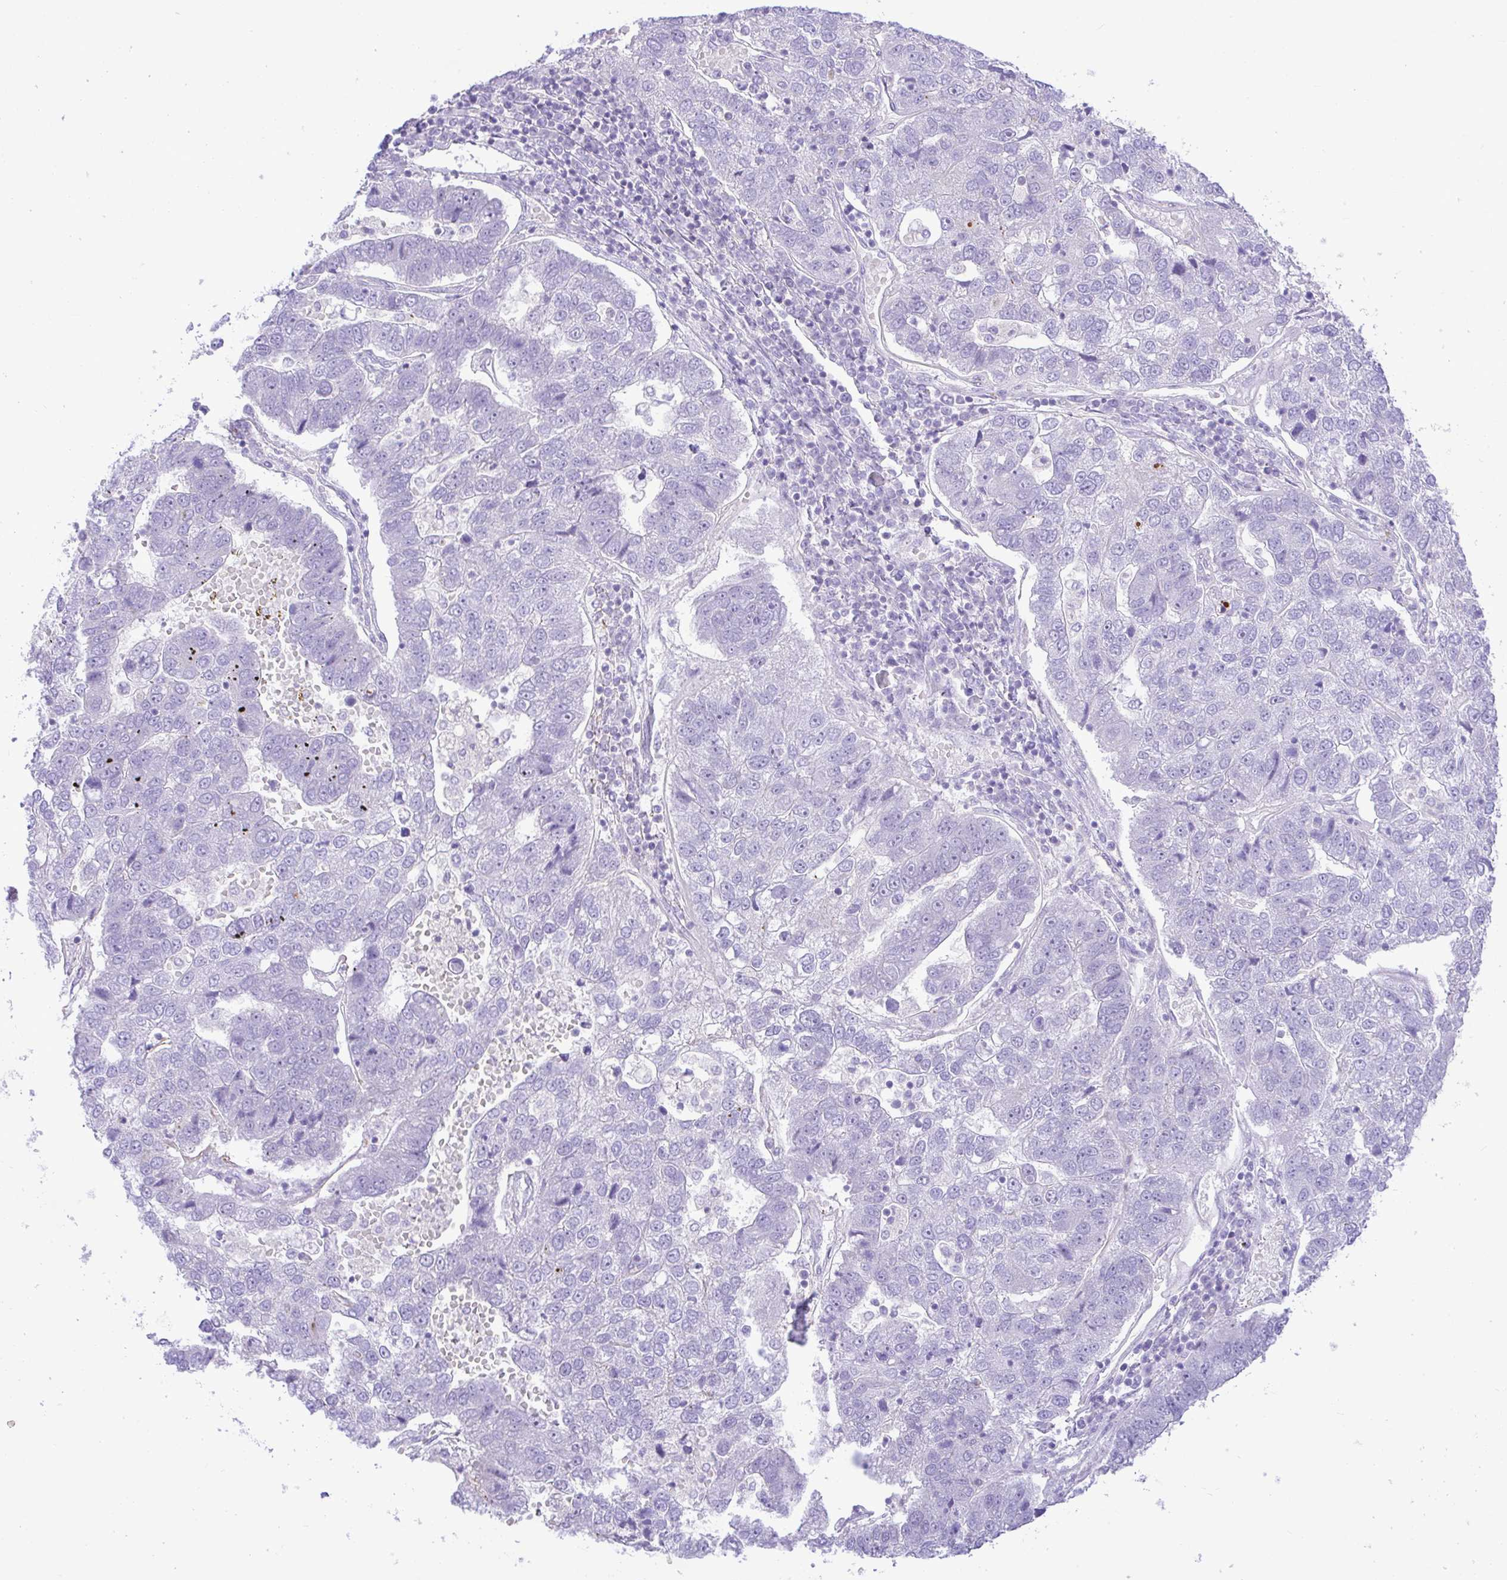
{"staining": {"intensity": "negative", "quantity": "none", "location": "none"}, "tissue": "pancreatic cancer", "cell_type": "Tumor cells", "image_type": "cancer", "snomed": [{"axis": "morphology", "description": "Adenocarcinoma, NOS"}, {"axis": "topography", "description": "Pancreas"}], "caption": "Histopathology image shows no protein staining in tumor cells of pancreatic cancer (adenocarcinoma) tissue.", "gene": "ZNF101", "patient": {"sex": "female", "age": 61}}